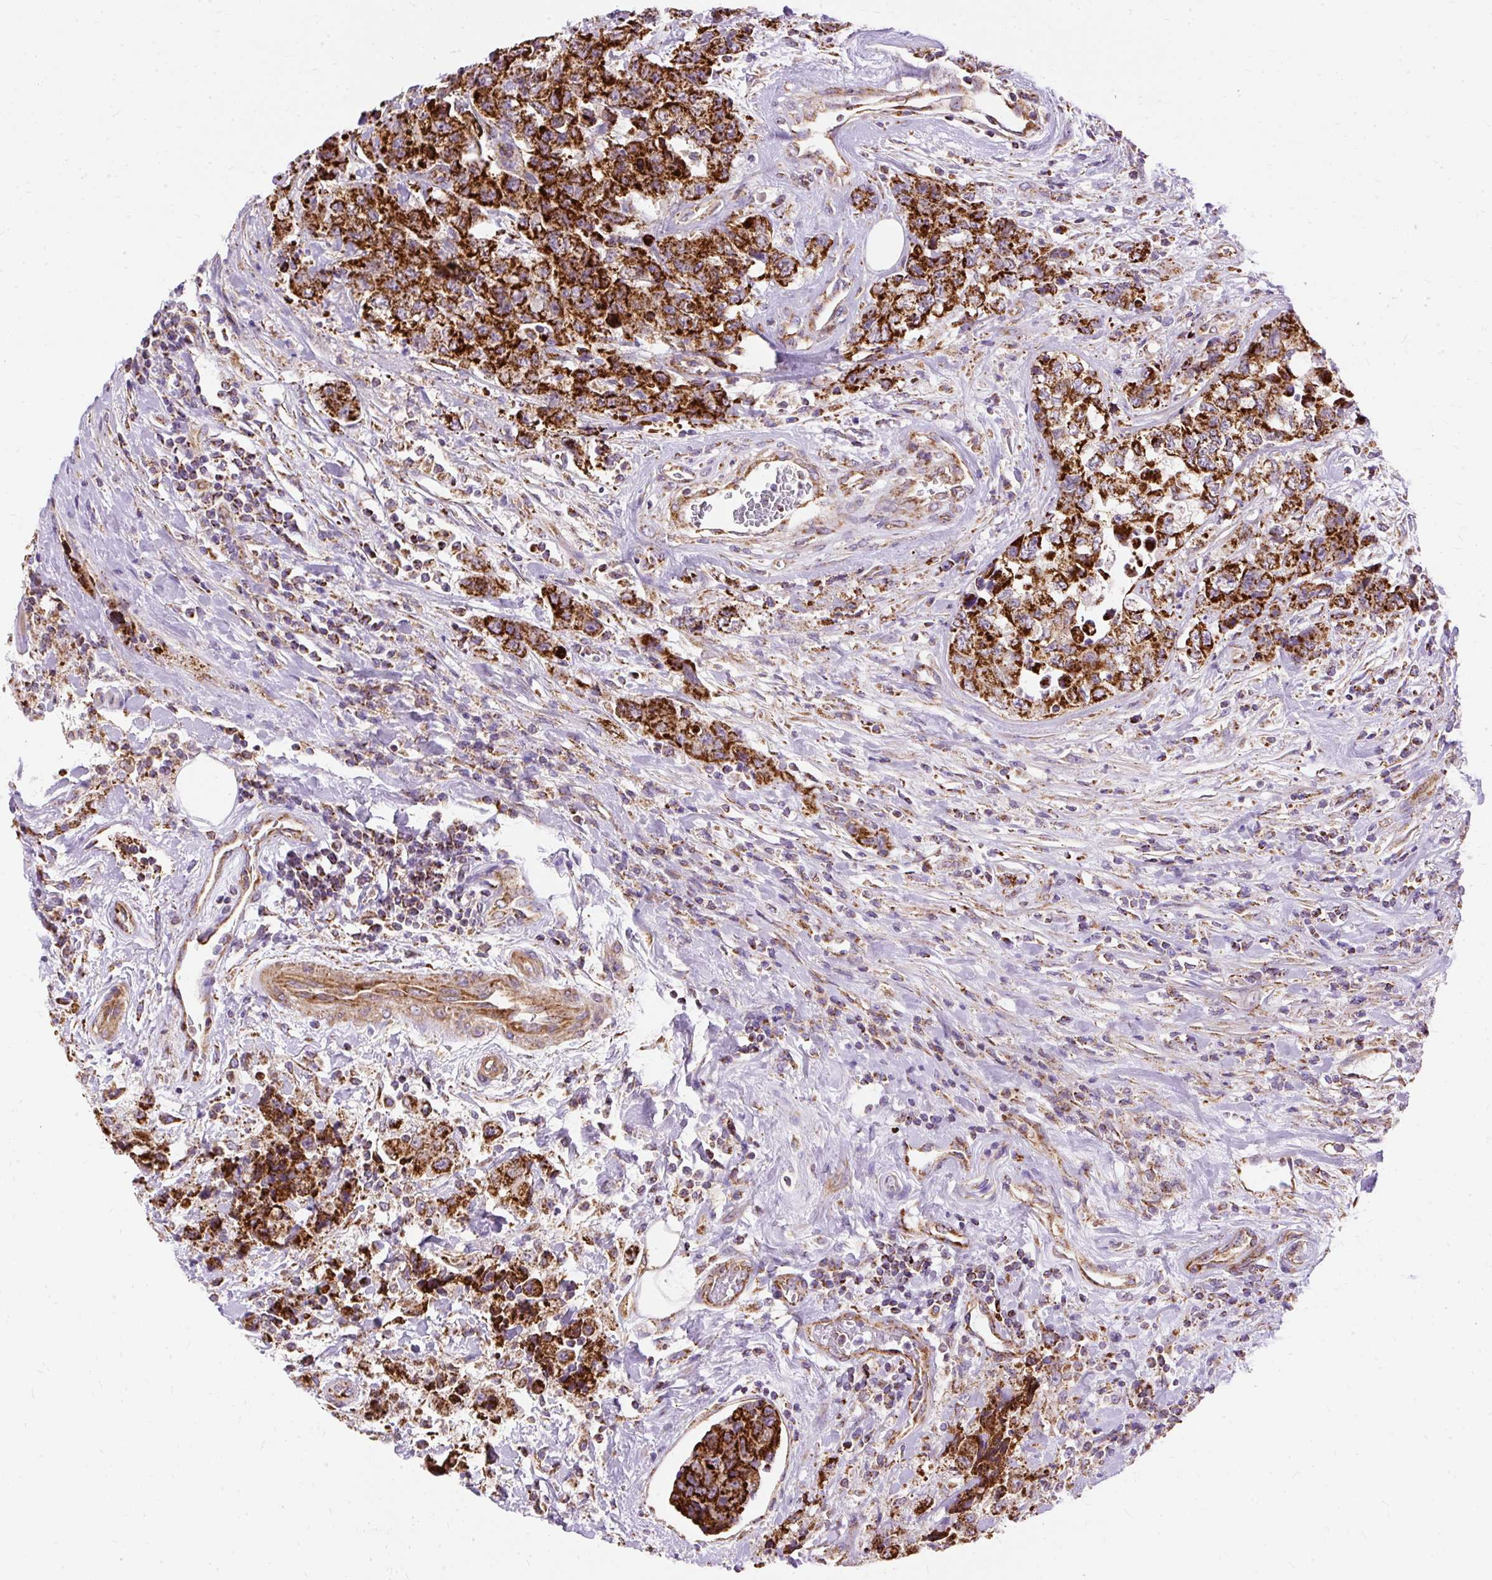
{"staining": {"intensity": "strong", "quantity": ">75%", "location": "cytoplasmic/membranous"}, "tissue": "urothelial cancer", "cell_type": "Tumor cells", "image_type": "cancer", "snomed": [{"axis": "morphology", "description": "Urothelial carcinoma, High grade"}, {"axis": "topography", "description": "Urinary bladder"}], "caption": "Strong cytoplasmic/membranous staining for a protein is appreciated in approximately >75% of tumor cells of urothelial carcinoma (high-grade) using IHC.", "gene": "CEP290", "patient": {"sex": "female", "age": 78}}